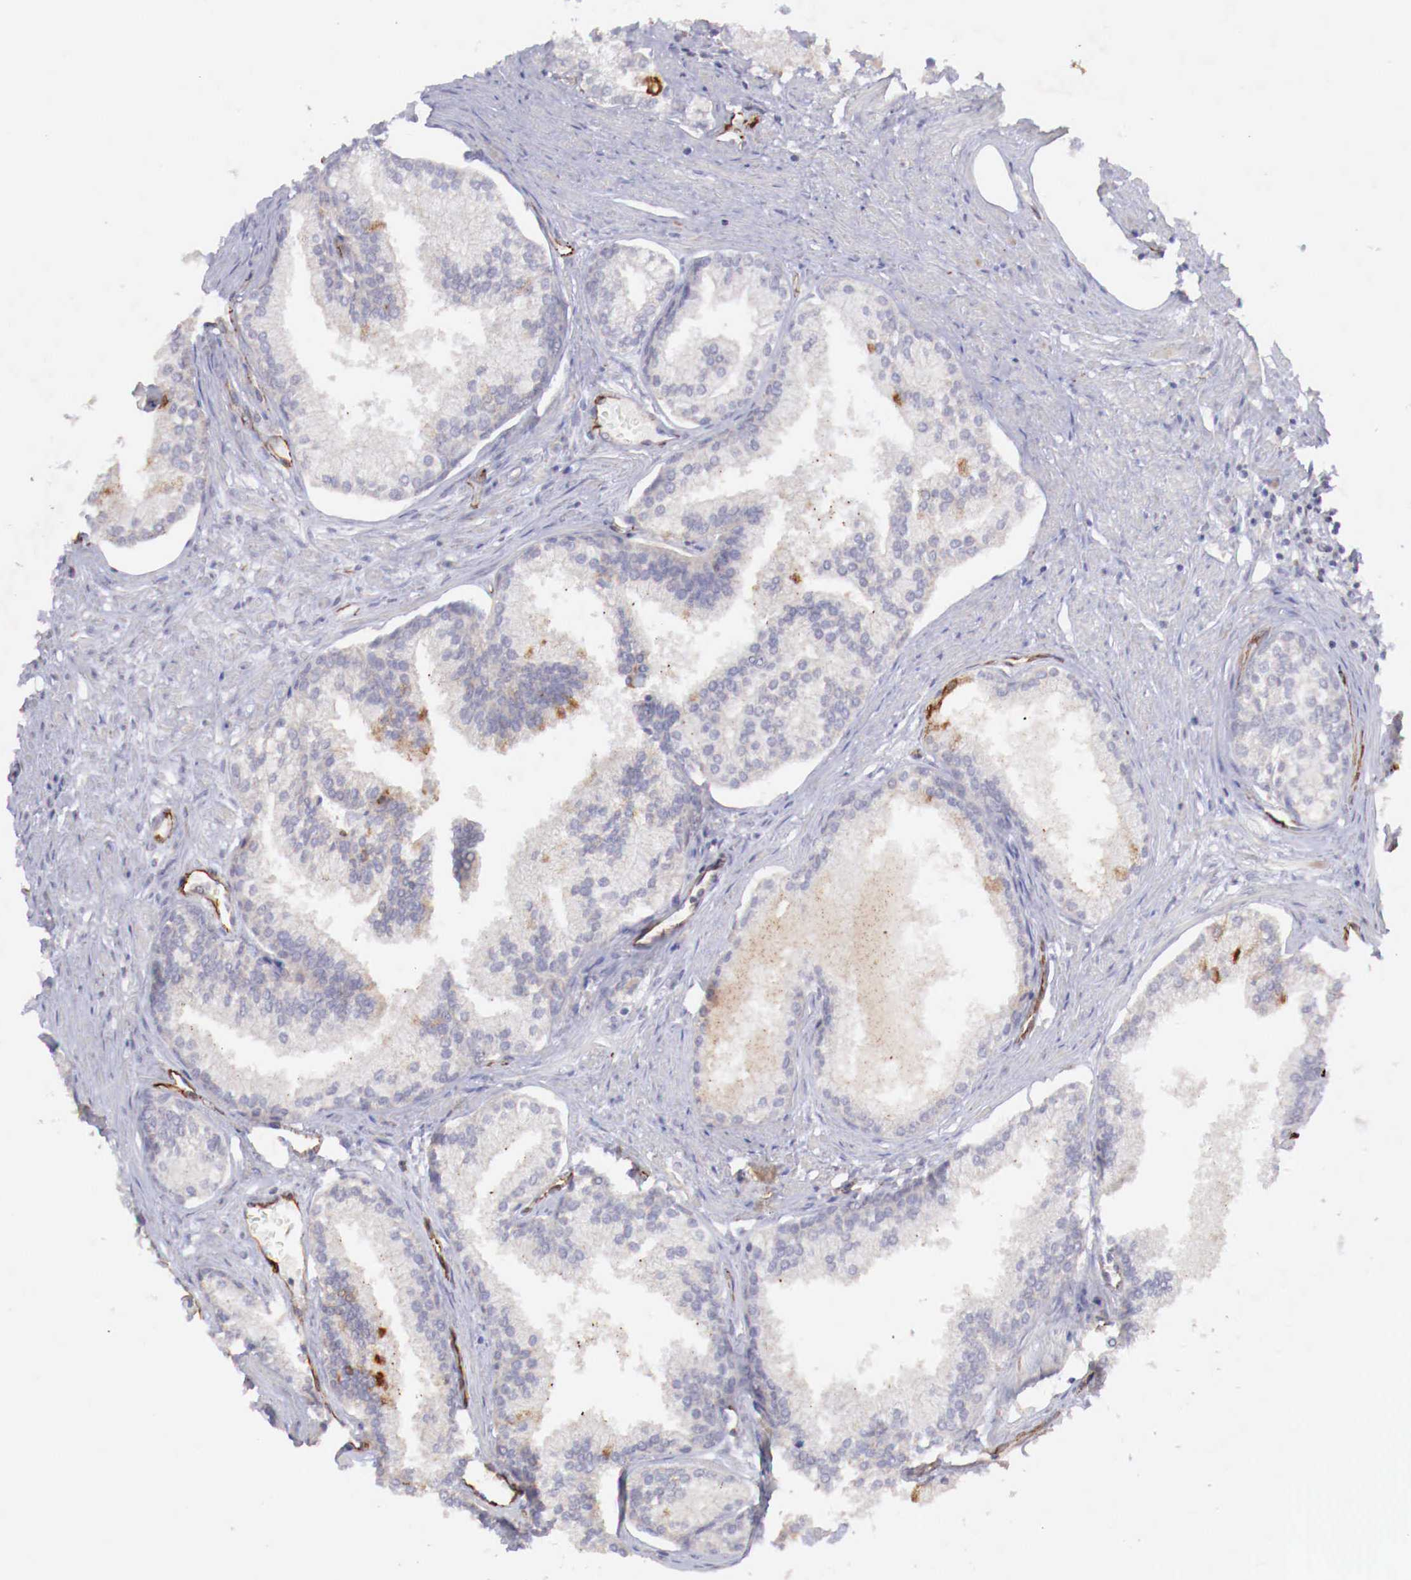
{"staining": {"intensity": "weak", "quantity": "25%-75%", "location": "cytoplasmic/membranous"}, "tissue": "prostate", "cell_type": "Glandular cells", "image_type": "normal", "snomed": [{"axis": "morphology", "description": "Normal tissue, NOS"}, {"axis": "topography", "description": "Prostate"}], "caption": "About 25%-75% of glandular cells in normal prostate exhibit weak cytoplasmic/membranous protein expression as visualized by brown immunohistochemical staining.", "gene": "WT1", "patient": {"sex": "male", "age": 68}}